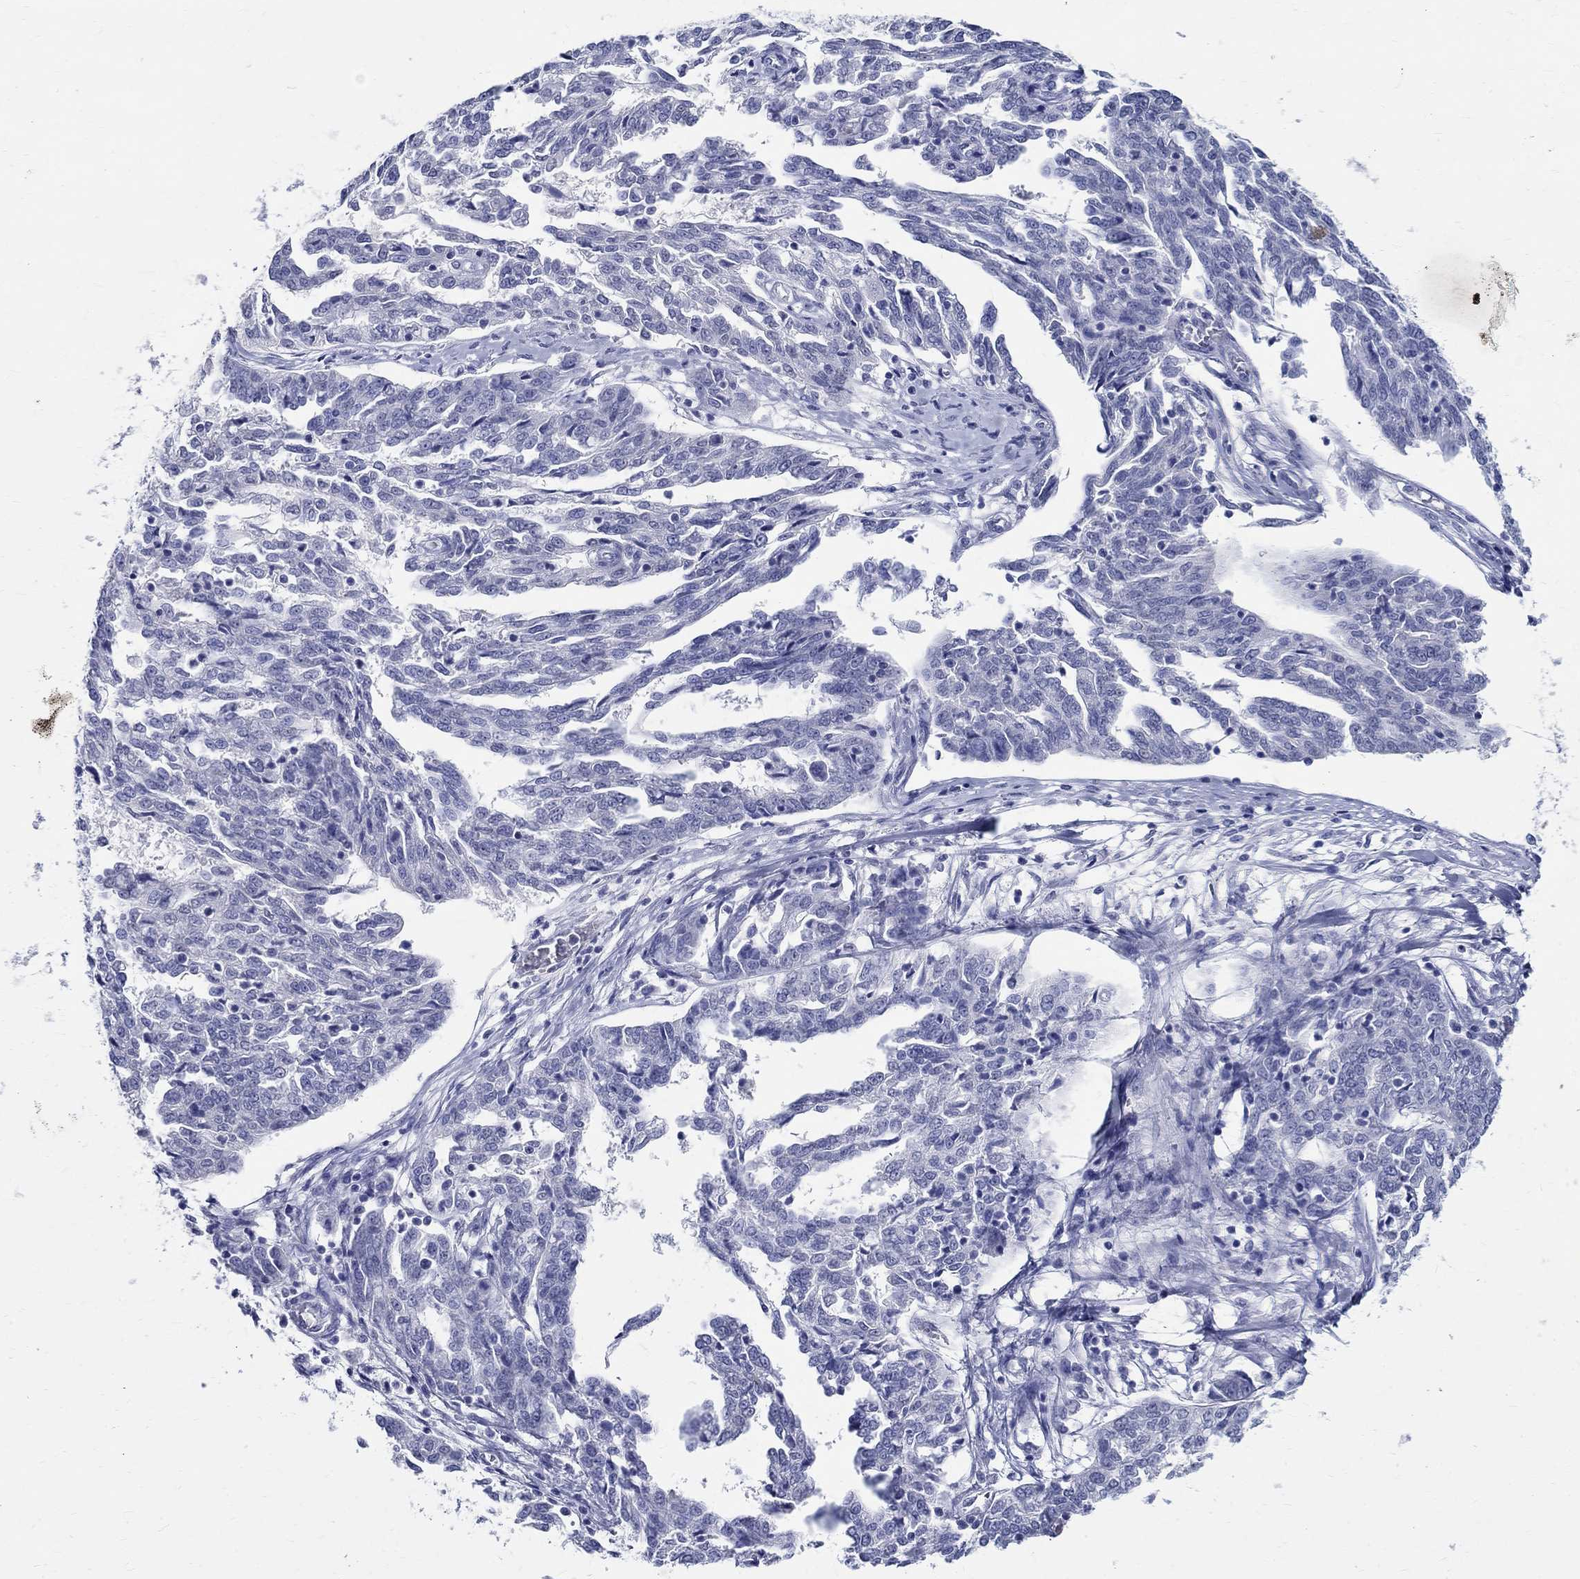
{"staining": {"intensity": "negative", "quantity": "none", "location": "none"}, "tissue": "ovarian cancer", "cell_type": "Tumor cells", "image_type": "cancer", "snomed": [{"axis": "morphology", "description": "Cystadenocarcinoma, serous, NOS"}, {"axis": "topography", "description": "Ovary"}], "caption": "High power microscopy micrograph of an immunohistochemistry (IHC) micrograph of ovarian cancer, revealing no significant positivity in tumor cells. Nuclei are stained in blue.", "gene": "TSPAN16", "patient": {"sex": "female", "age": 67}}